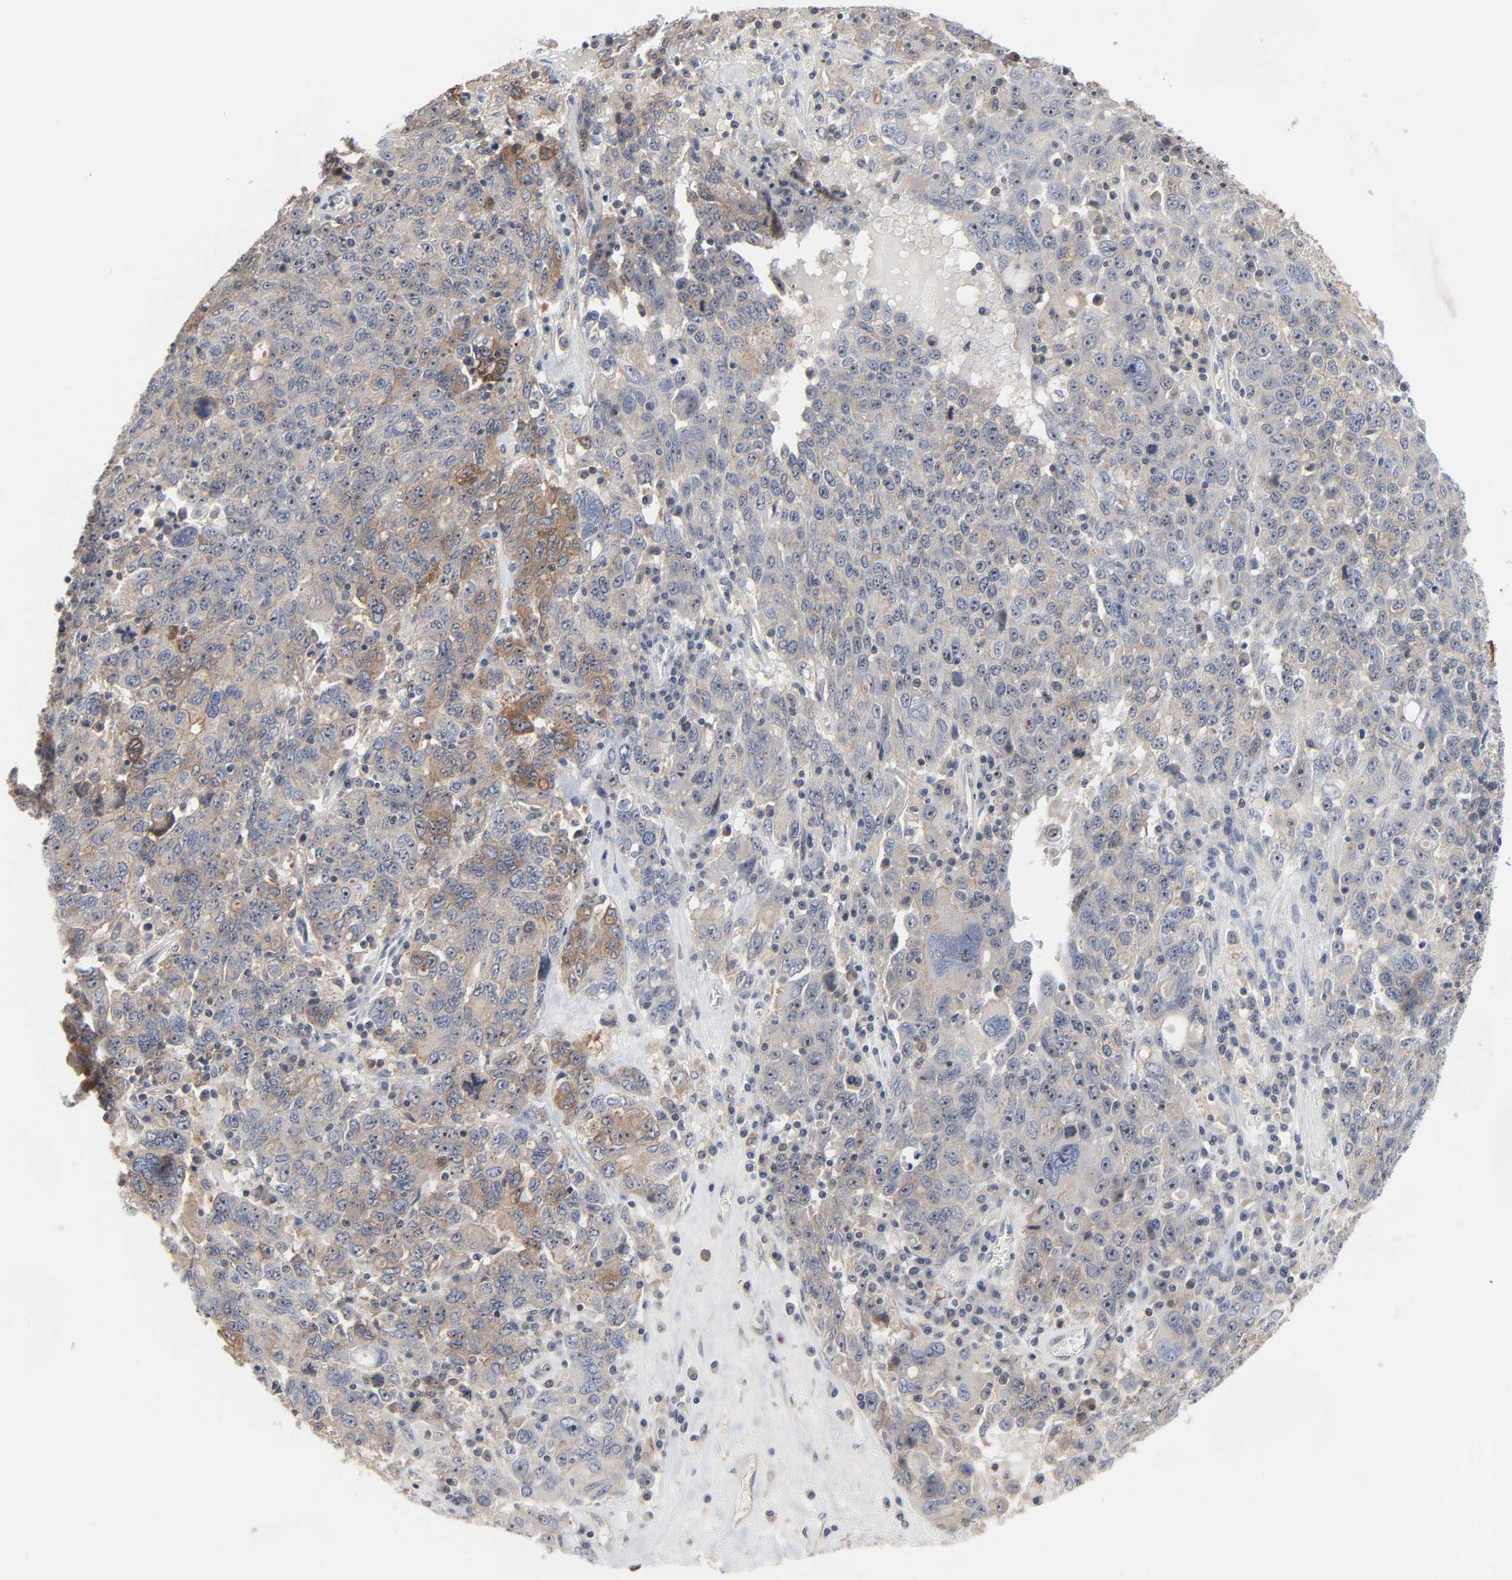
{"staining": {"intensity": "weak", "quantity": "25%-75%", "location": "cytoplasmic/membranous,nuclear"}, "tissue": "ovarian cancer", "cell_type": "Tumor cells", "image_type": "cancer", "snomed": [{"axis": "morphology", "description": "Carcinoma, endometroid"}, {"axis": "topography", "description": "Ovary"}], "caption": "Brown immunohistochemical staining in ovarian endometroid carcinoma shows weak cytoplasmic/membranous and nuclear expression in about 25%-75% of tumor cells. Immunohistochemistry stains the protein of interest in brown and the nuclei are stained blue.", "gene": "DDX10", "patient": {"sex": "female", "age": 62}}